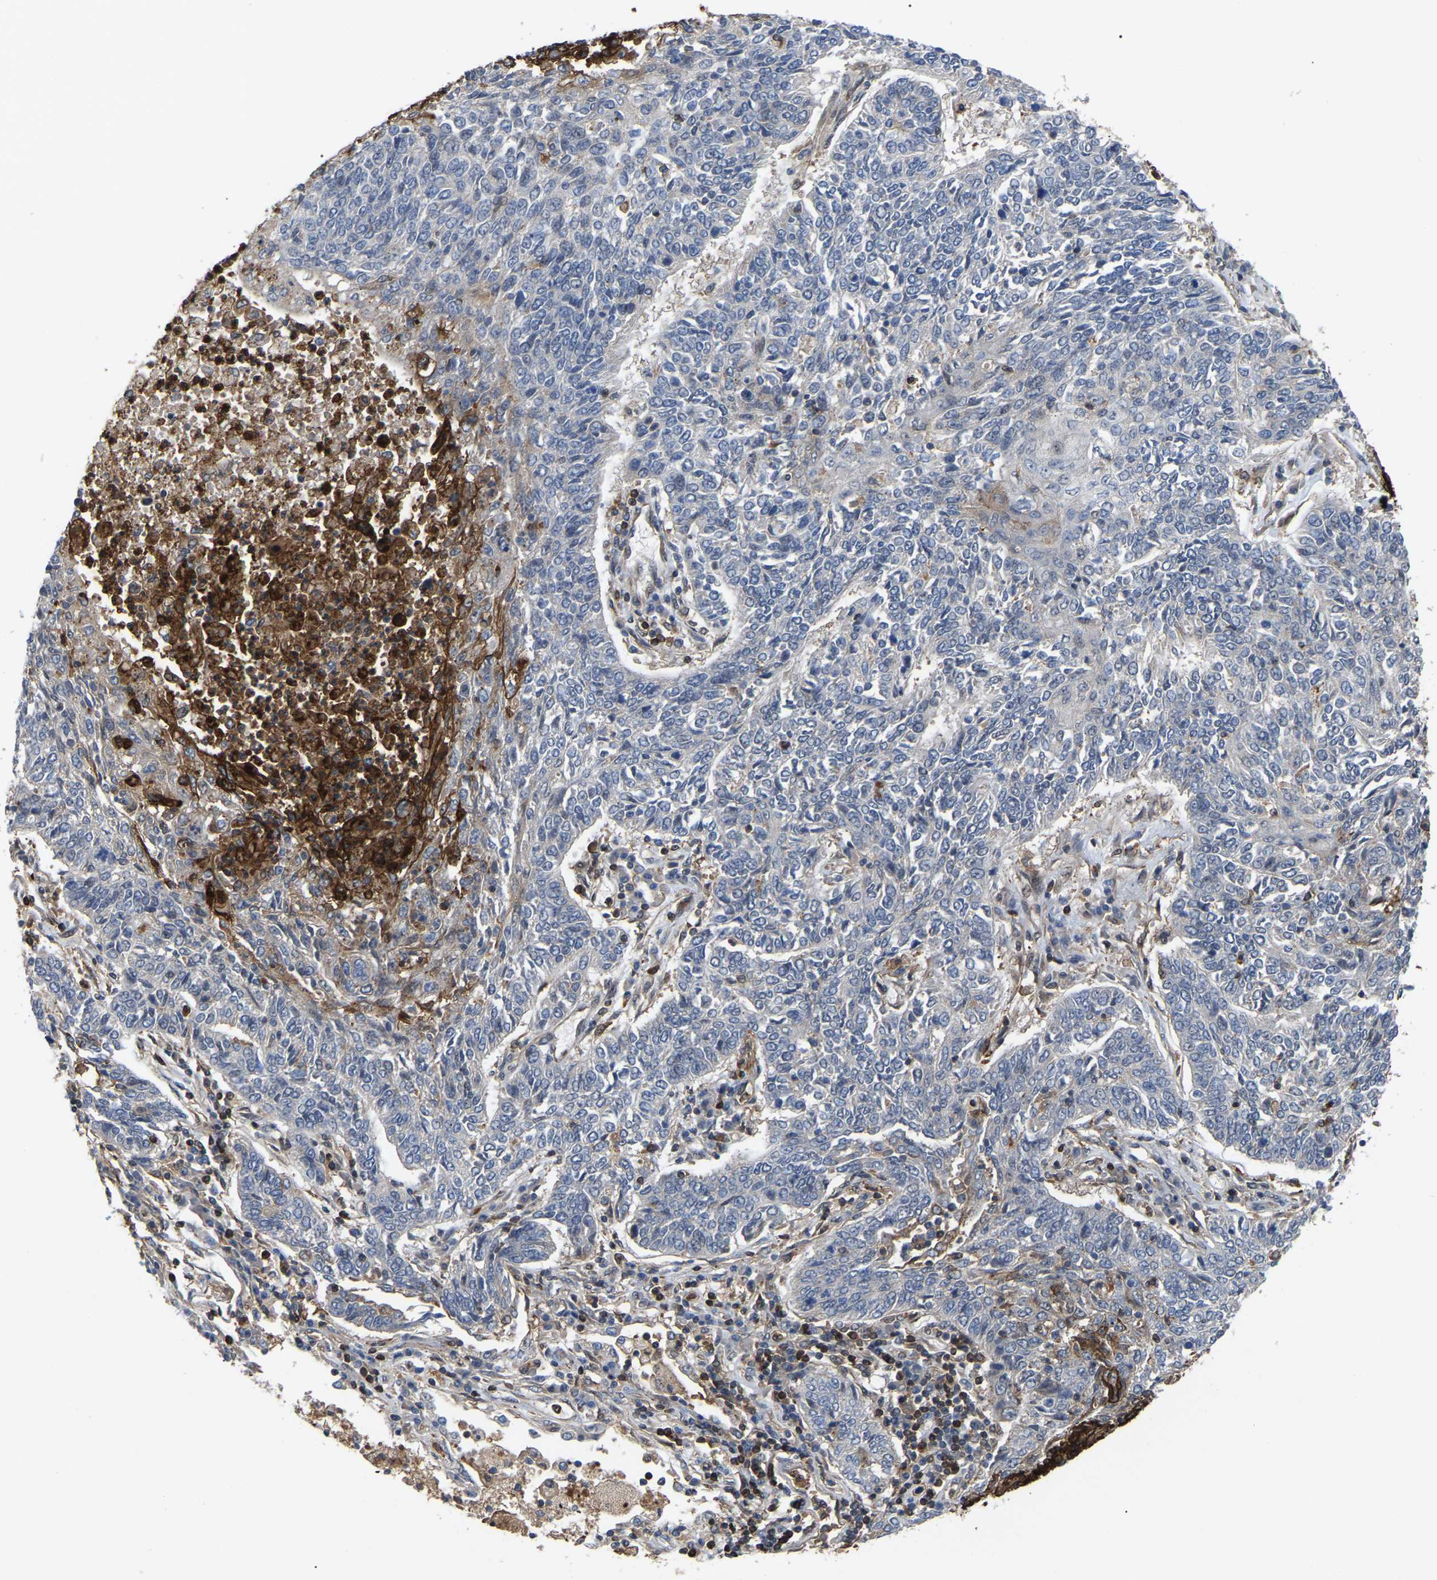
{"staining": {"intensity": "negative", "quantity": "none", "location": "none"}, "tissue": "lung cancer", "cell_type": "Tumor cells", "image_type": "cancer", "snomed": [{"axis": "morphology", "description": "Normal tissue, NOS"}, {"axis": "morphology", "description": "Squamous cell carcinoma, NOS"}, {"axis": "topography", "description": "Cartilage tissue"}, {"axis": "topography", "description": "Bronchus"}, {"axis": "topography", "description": "Lung"}], "caption": "DAB (3,3'-diaminobenzidine) immunohistochemical staining of squamous cell carcinoma (lung) exhibits no significant staining in tumor cells. (IHC, brightfield microscopy, high magnification).", "gene": "CIT", "patient": {"sex": "female", "age": 49}}